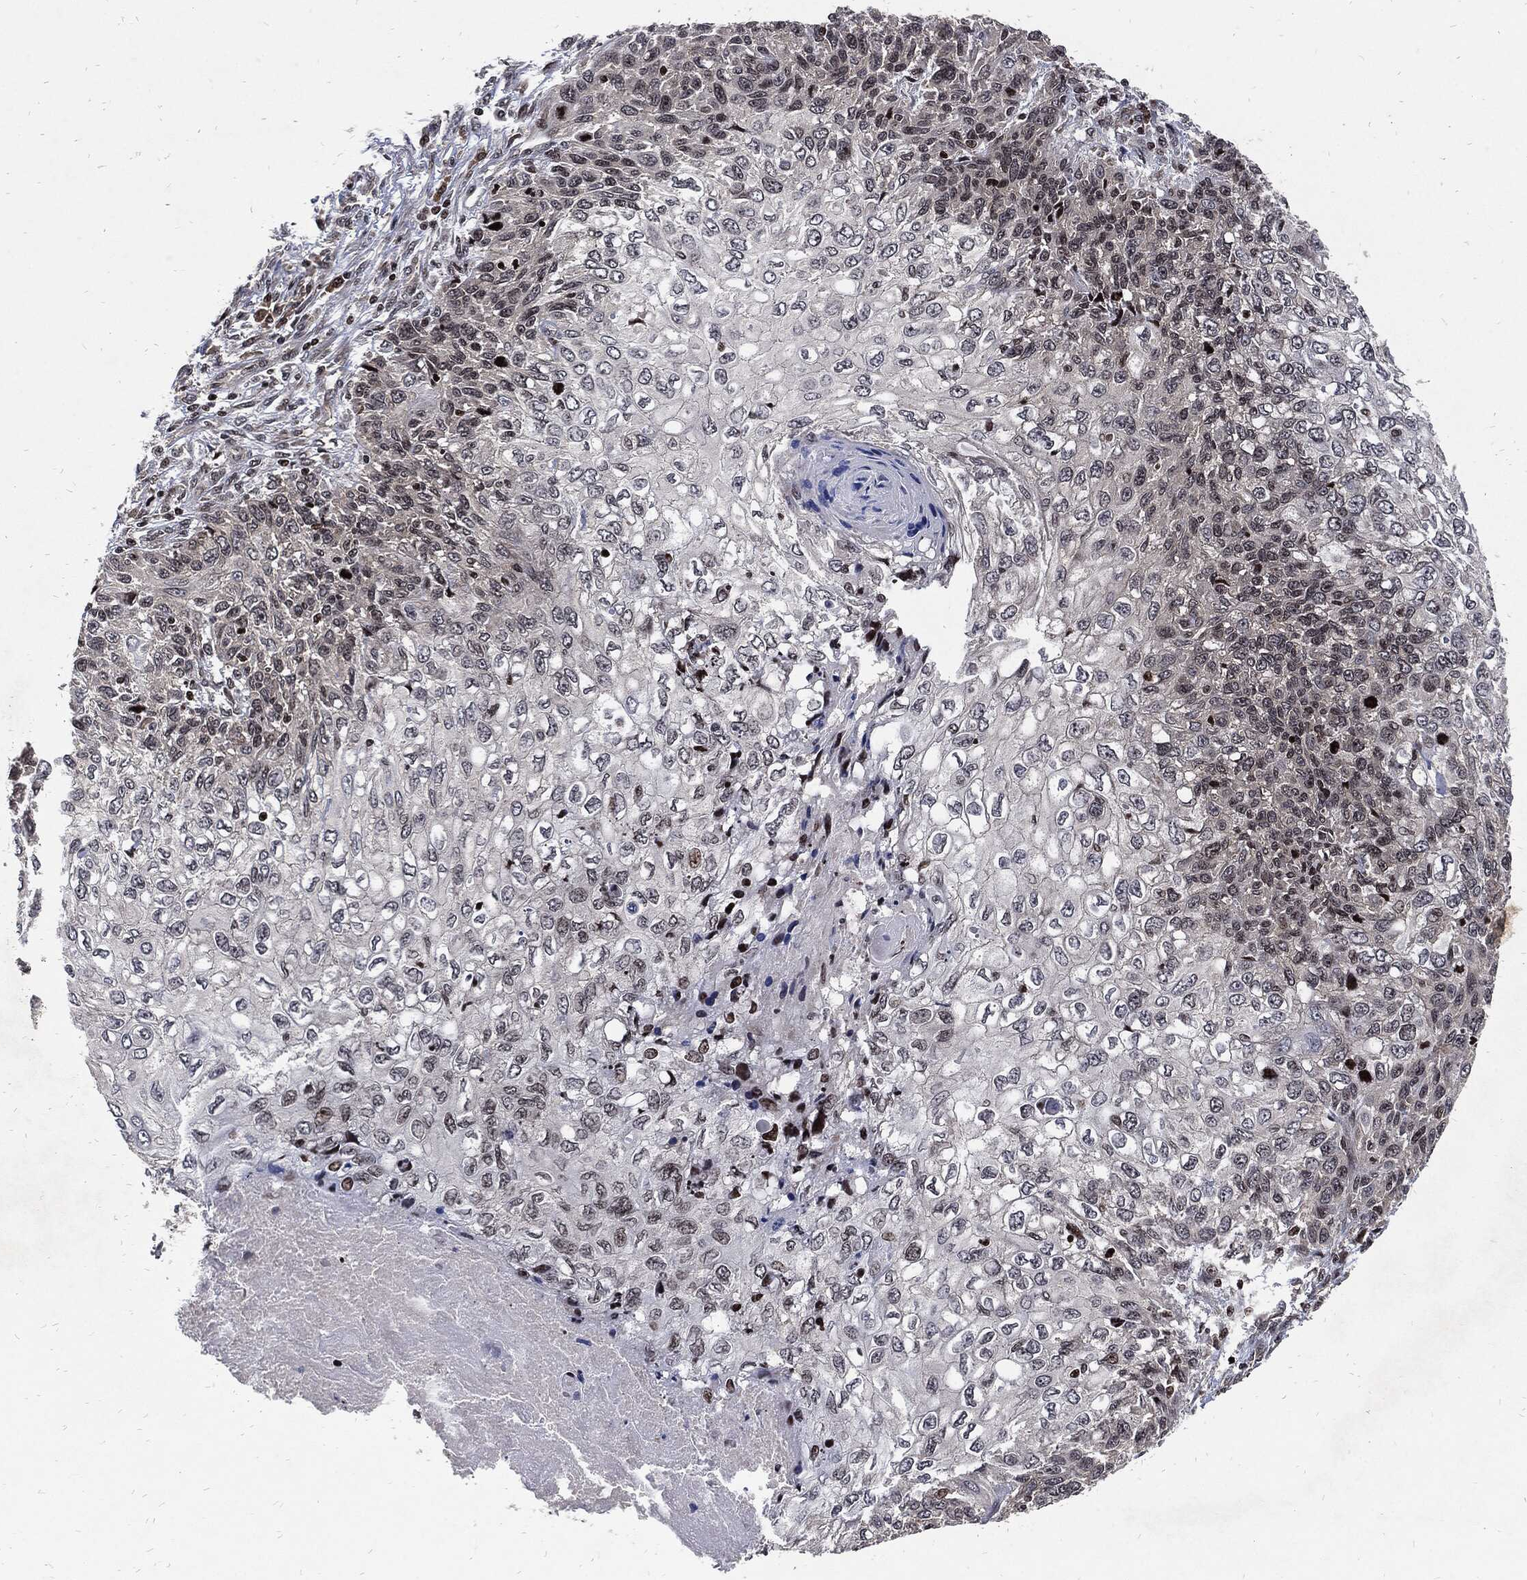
{"staining": {"intensity": "weak", "quantity": "<25%", "location": "nuclear"}, "tissue": "skin cancer", "cell_type": "Tumor cells", "image_type": "cancer", "snomed": [{"axis": "morphology", "description": "Squamous cell carcinoma, NOS"}, {"axis": "topography", "description": "Skin"}], "caption": "Protein analysis of squamous cell carcinoma (skin) demonstrates no significant expression in tumor cells.", "gene": "ZNF775", "patient": {"sex": "male", "age": 92}}